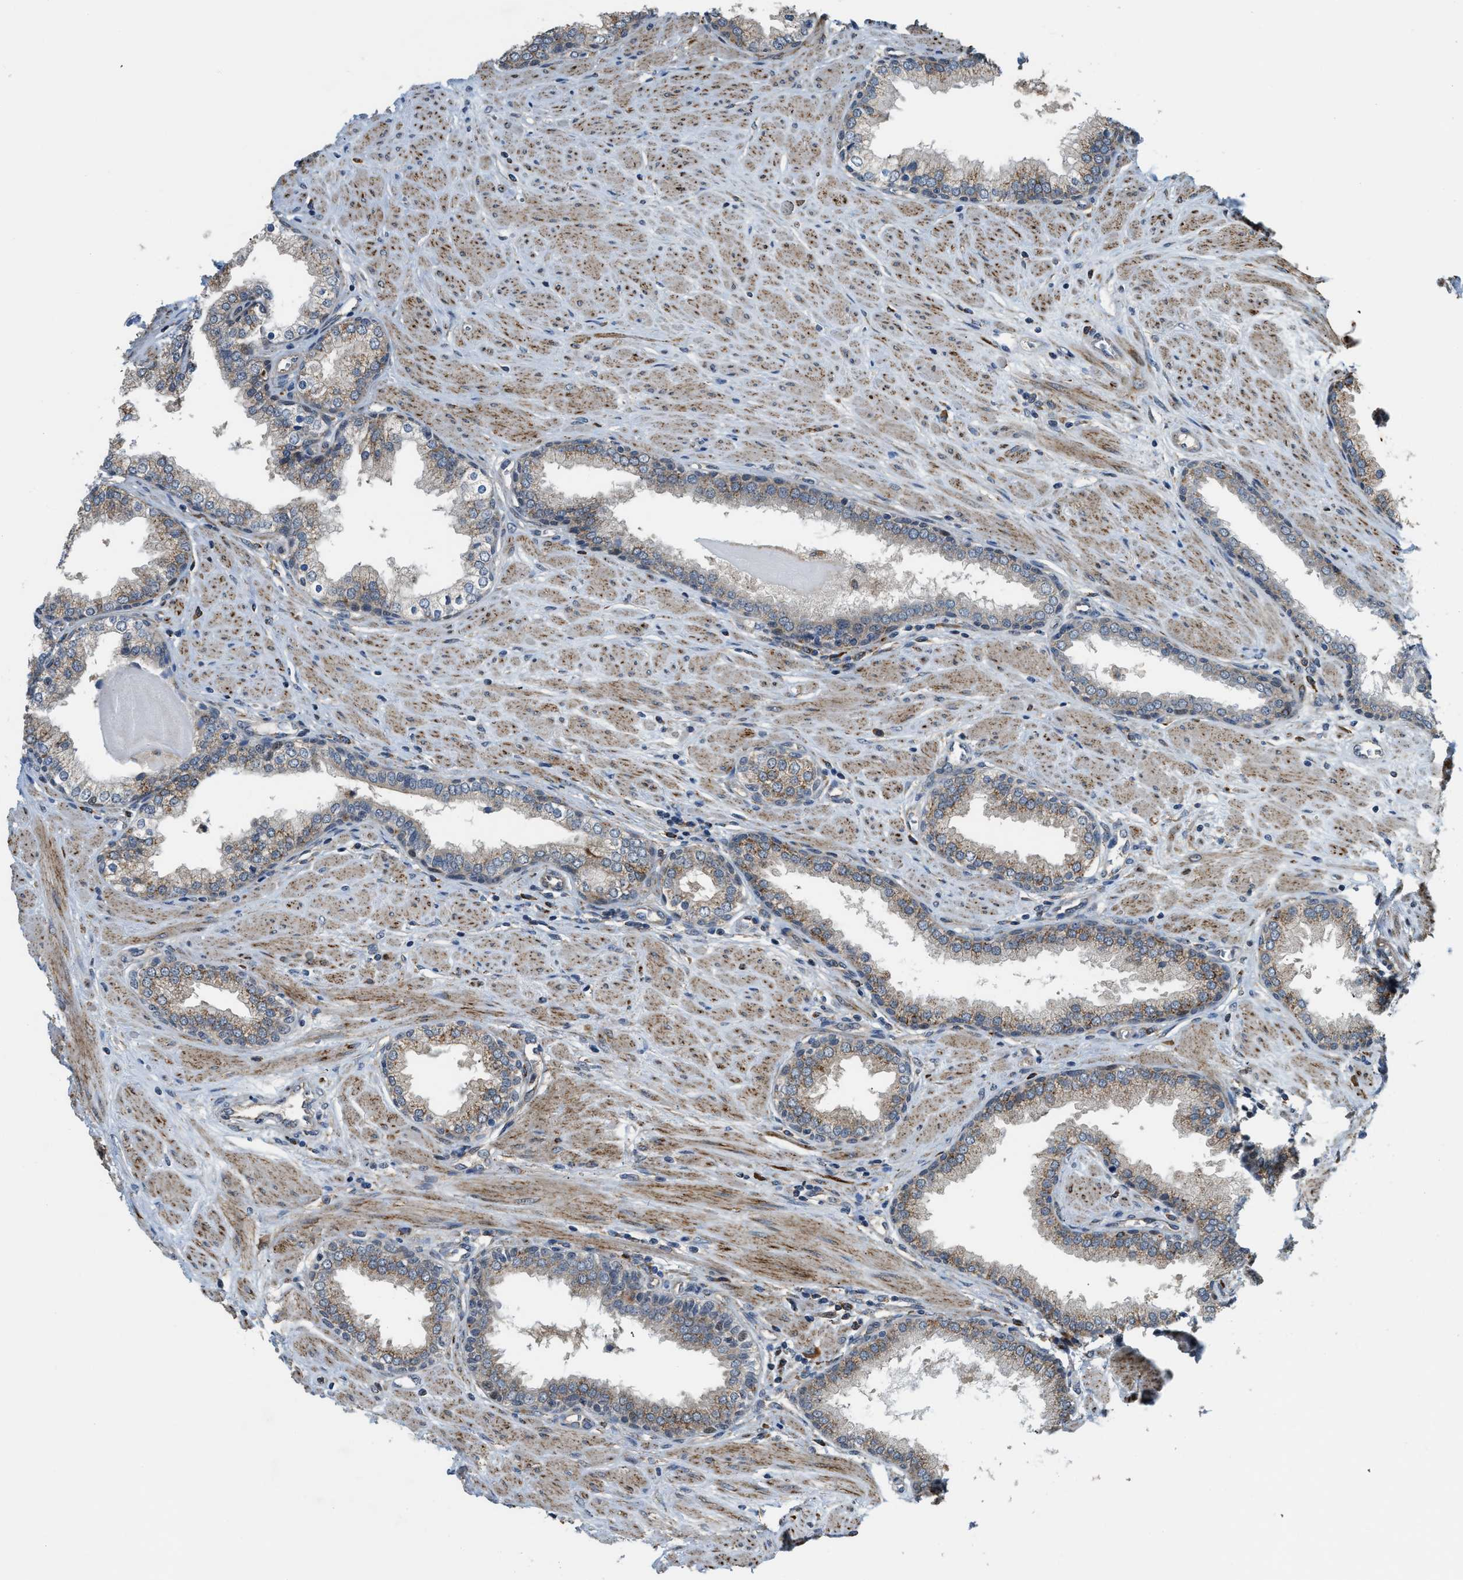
{"staining": {"intensity": "moderate", "quantity": ">75%", "location": "cytoplasmic/membranous"}, "tissue": "prostate", "cell_type": "Glandular cells", "image_type": "normal", "snomed": [{"axis": "morphology", "description": "Normal tissue, NOS"}, {"axis": "topography", "description": "Prostate"}], "caption": "A brown stain highlights moderate cytoplasmic/membranous expression of a protein in glandular cells of normal prostate. (Brightfield microscopy of DAB IHC at high magnification).", "gene": "STARD3NL", "patient": {"sex": "male", "age": 51}}